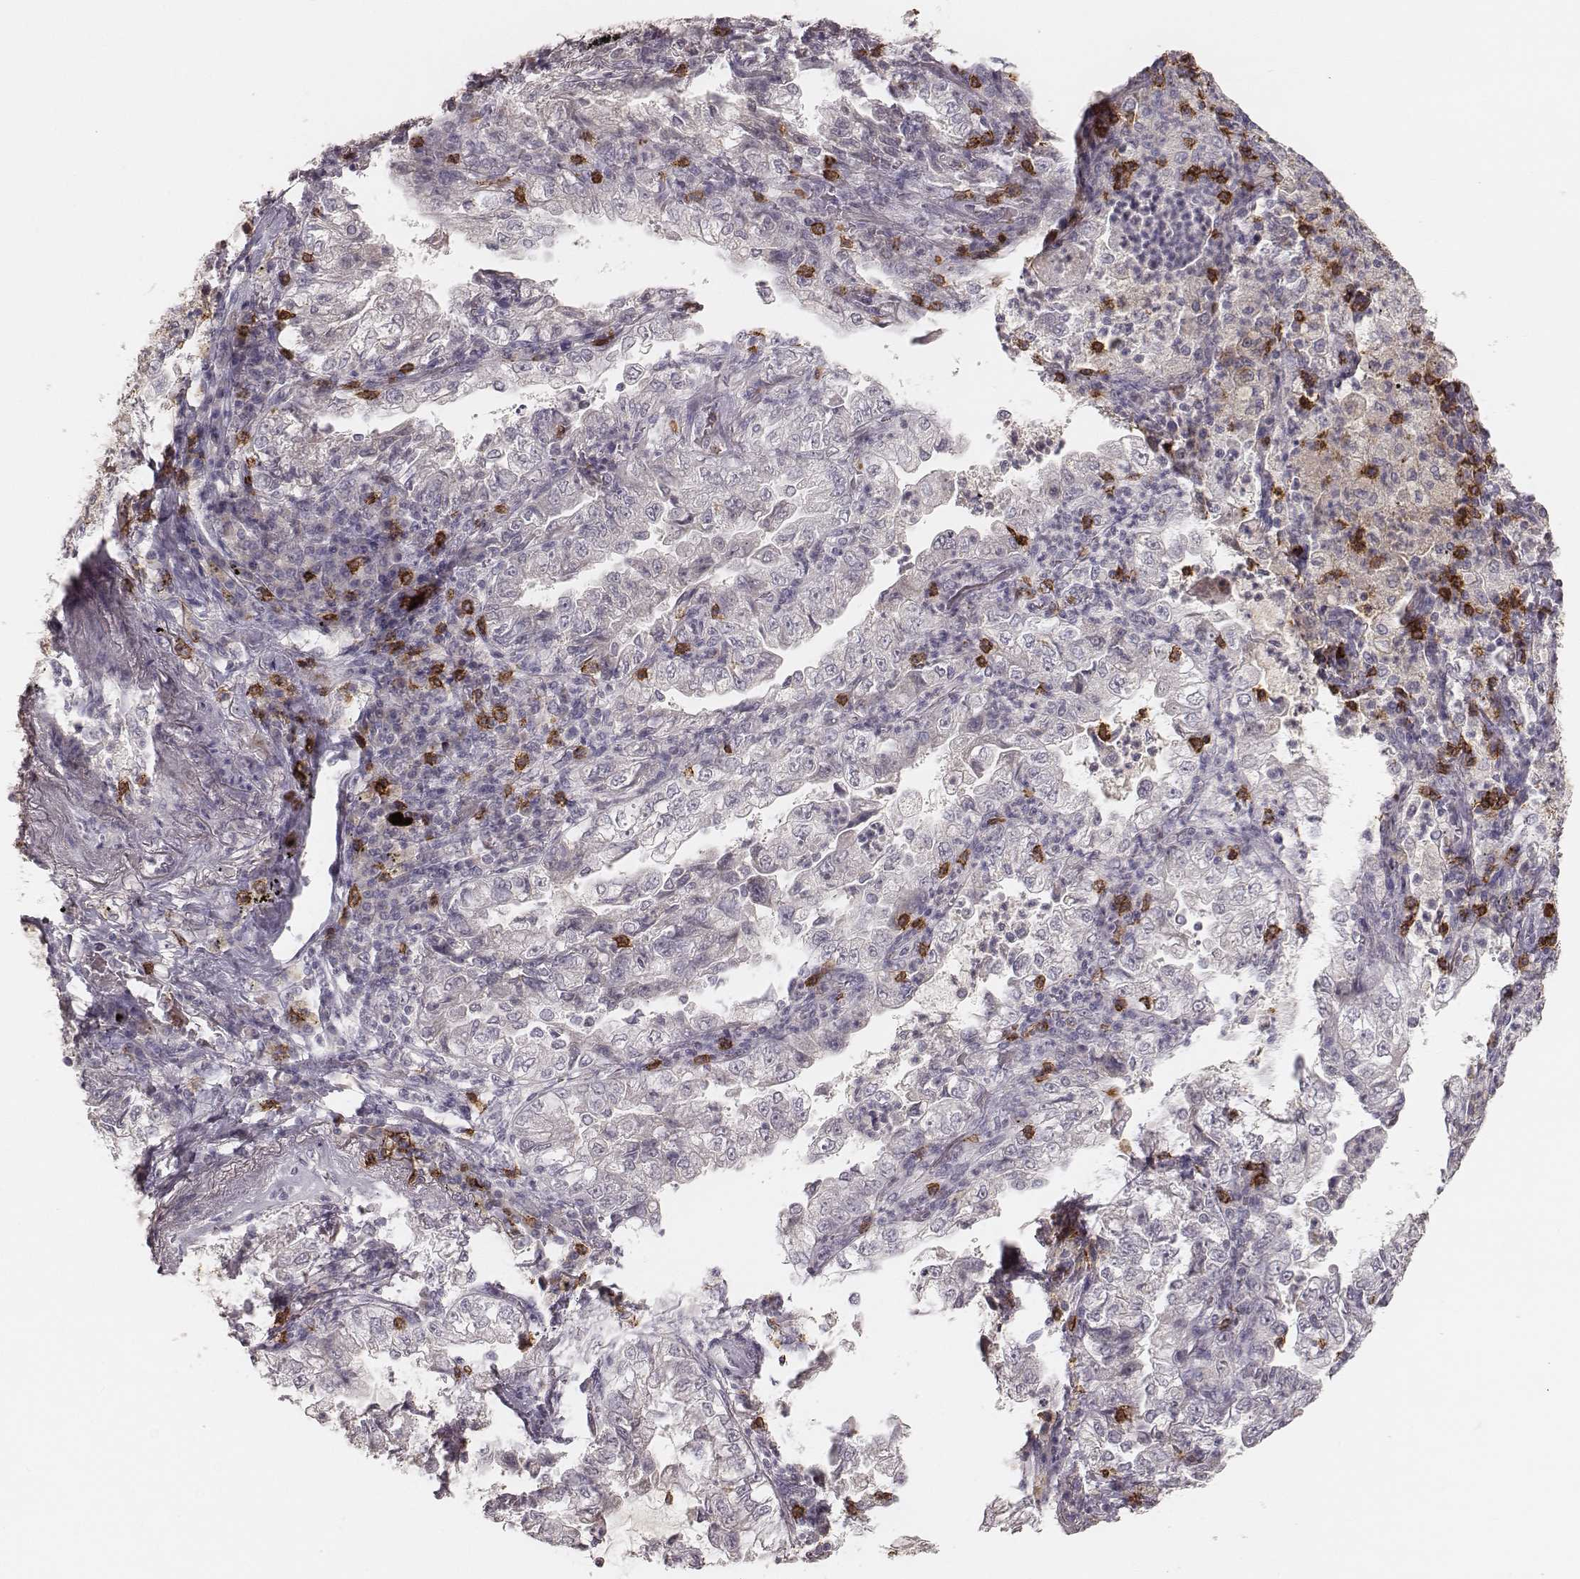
{"staining": {"intensity": "negative", "quantity": "none", "location": "none"}, "tissue": "lung cancer", "cell_type": "Tumor cells", "image_type": "cancer", "snomed": [{"axis": "morphology", "description": "Adenocarcinoma, NOS"}, {"axis": "topography", "description": "Lung"}], "caption": "The histopathology image demonstrates no significant expression in tumor cells of lung cancer.", "gene": "CD8A", "patient": {"sex": "female", "age": 73}}